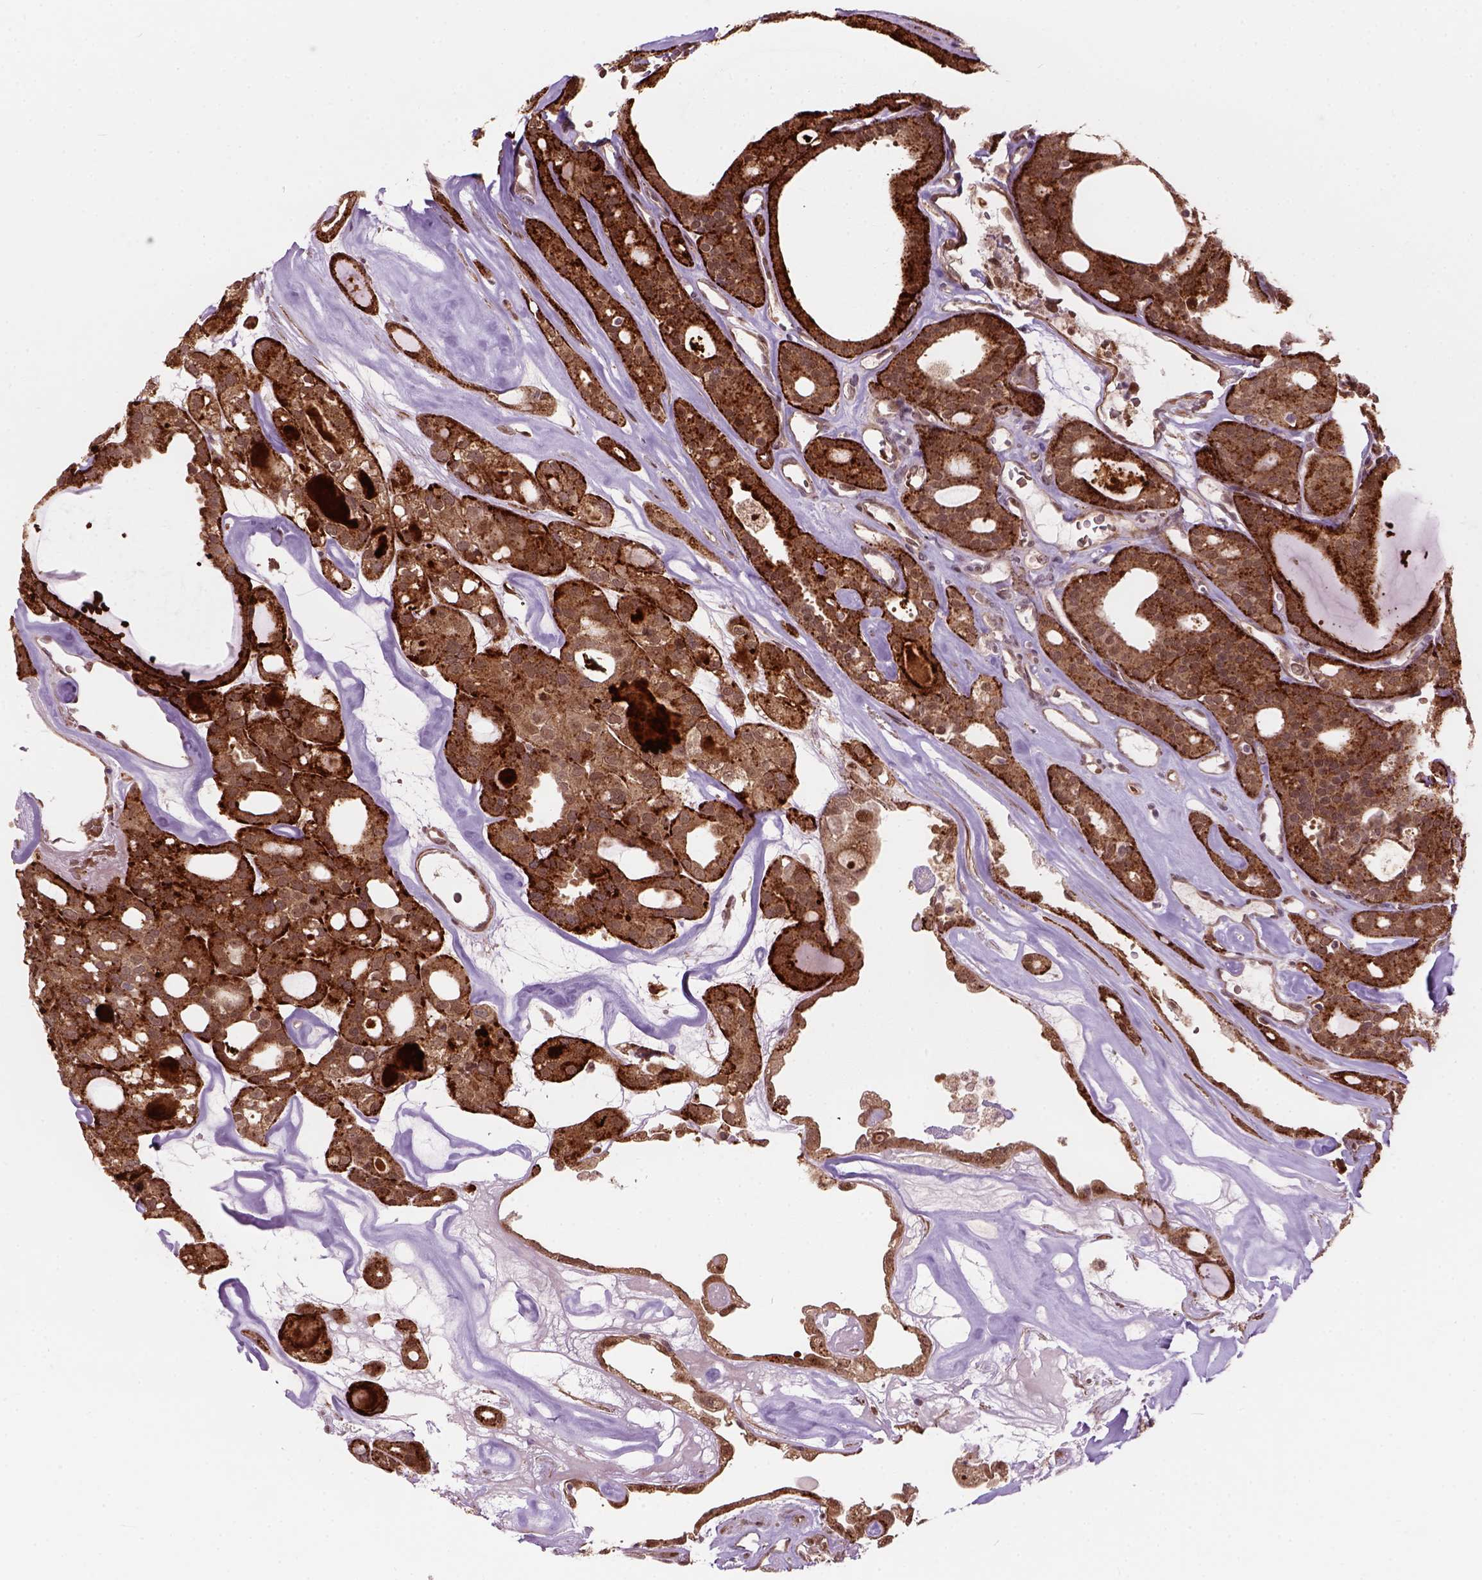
{"staining": {"intensity": "strong", "quantity": "25%-75%", "location": "cytoplasmic/membranous,nuclear"}, "tissue": "thyroid cancer", "cell_type": "Tumor cells", "image_type": "cancer", "snomed": [{"axis": "morphology", "description": "Follicular adenoma carcinoma, NOS"}, {"axis": "topography", "description": "Thyroid gland"}], "caption": "Human thyroid follicular adenoma carcinoma stained with a brown dye demonstrates strong cytoplasmic/membranous and nuclear positive positivity in about 25%-75% of tumor cells.", "gene": "PSMD11", "patient": {"sex": "male", "age": 75}}